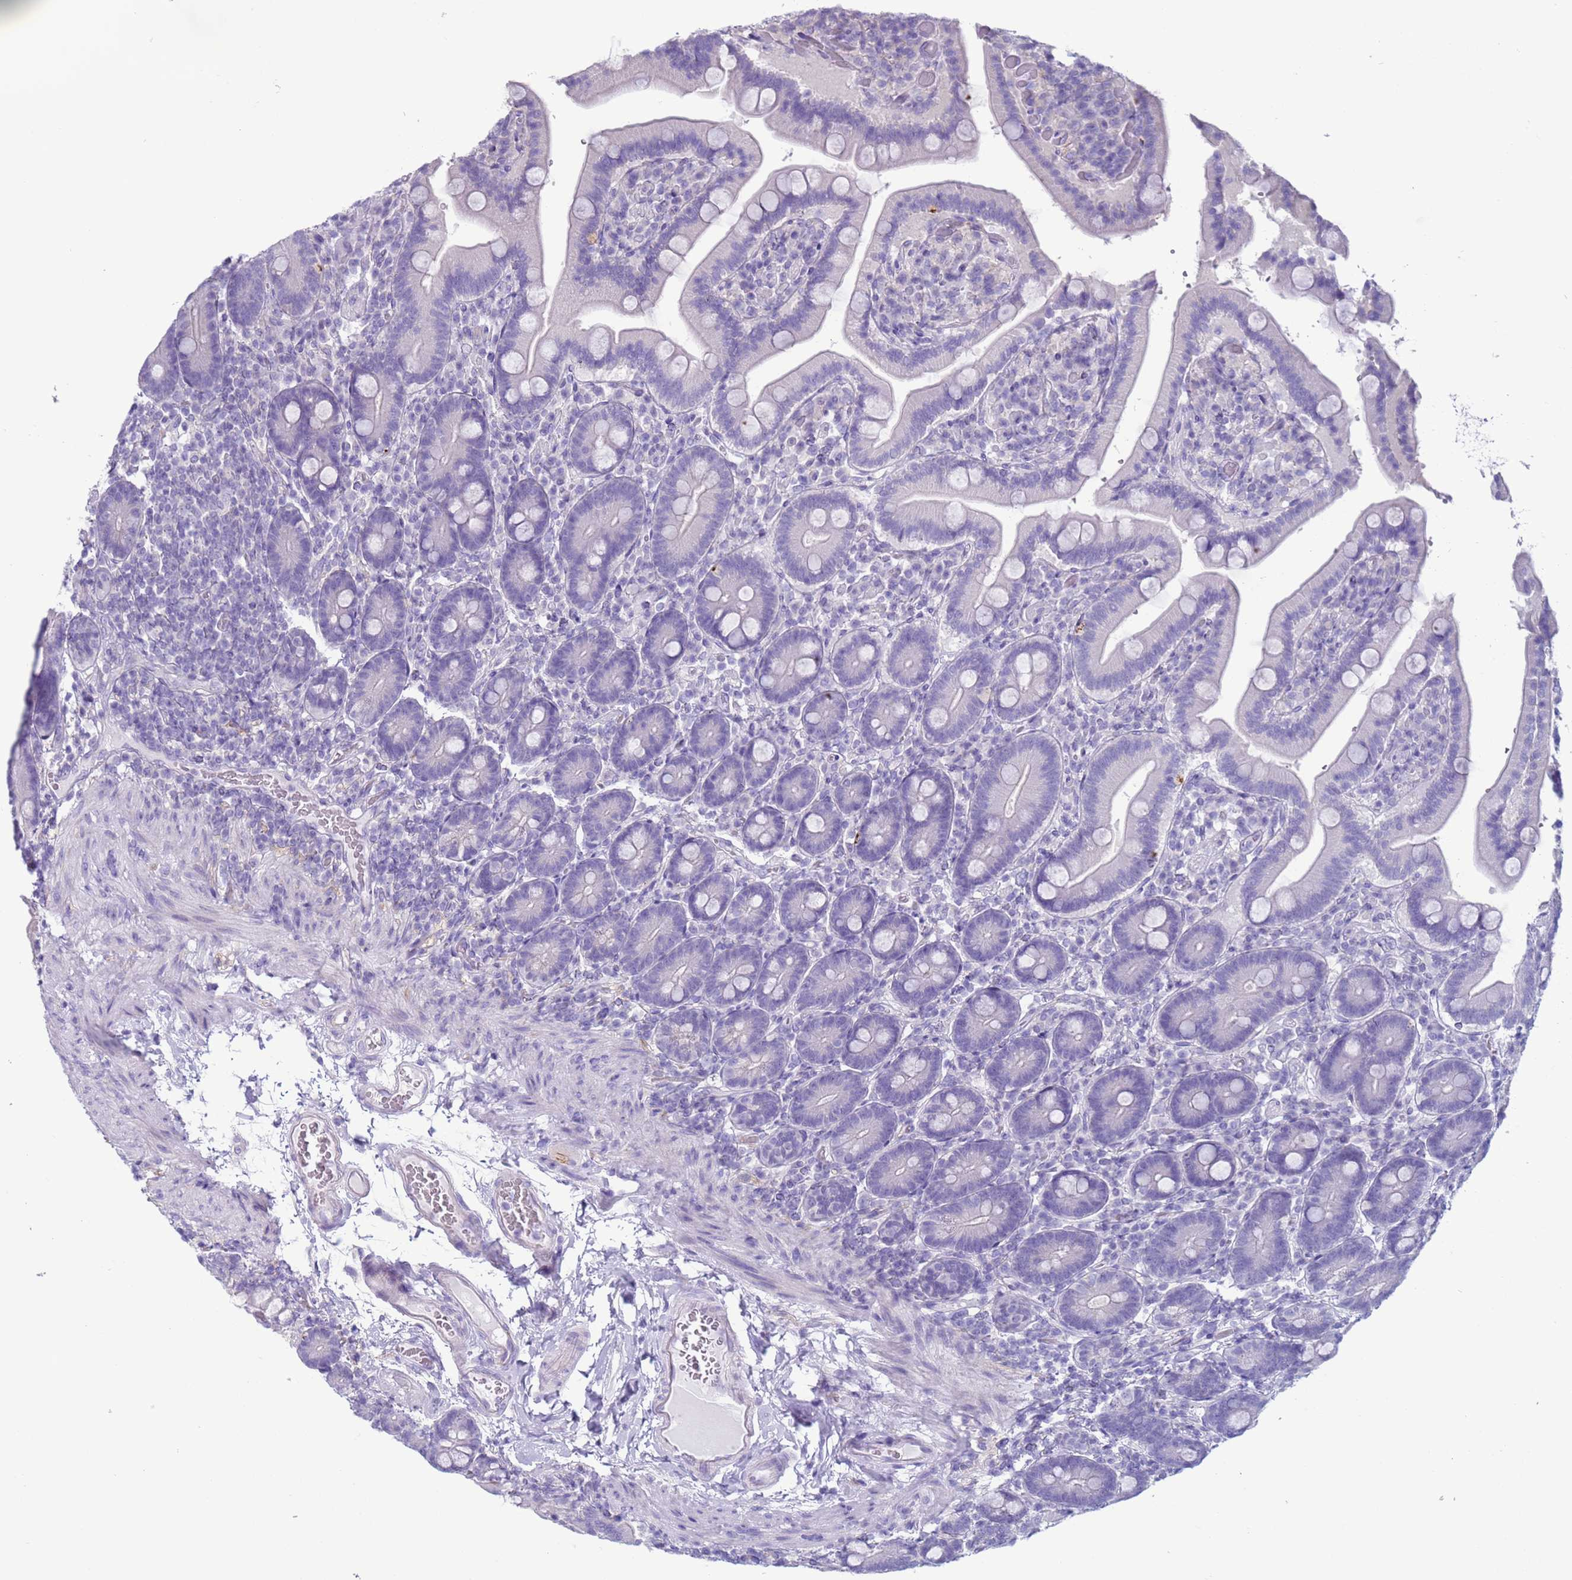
{"staining": {"intensity": "negative", "quantity": "none", "location": "none"}, "tissue": "duodenum", "cell_type": "Glandular cells", "image_type": "normal", "snomed": [{"axis": "morphology", "description": "Normal tissue, NOS"}, {"axis": "topography", "description": "Duodenum"}], "caption": "A histopathology image of human duodenum is negative for staining in glandular cells. (DAB (3,3'-diaminobenzidine) IHC with hematoxylin counter stain).", "gene": "CST1", "patient": {"sex": "female", "age": 62}}